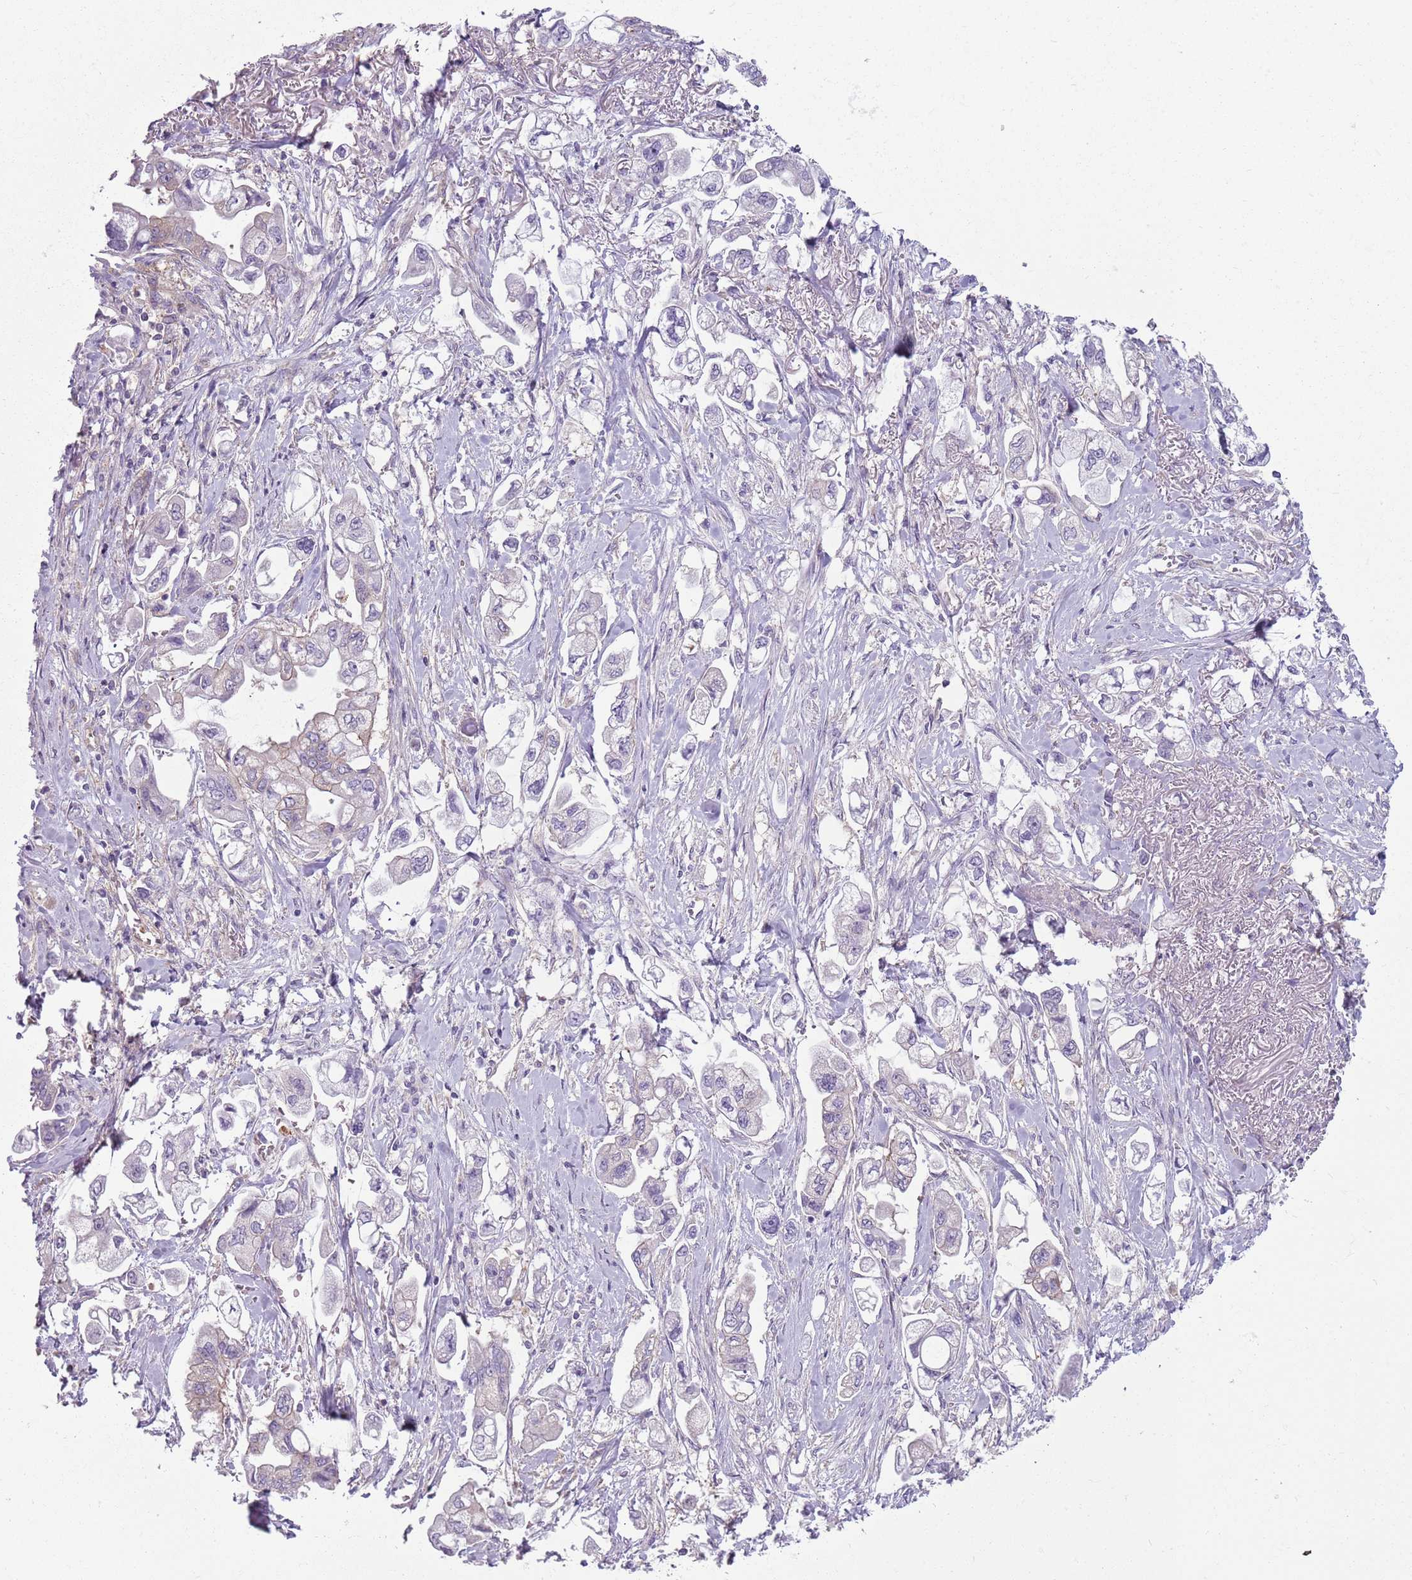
{"staining": {"intensity": "negative", "quantity": "none", "location": "none"}, "tissue": "stomach cancer", "cell_type": "Tumor cells", "image_type": "cancer", "snomed": [{"axis": "morphology", "description": "Adenocarcinoma, NOS"}, {"axis": "topography", "description": "Stomach"}], "caption": "Tumor cells show no significant expression in stomach cancer.", "gene": "SNX1", "patient": {"sex": "male", "age": 62}}